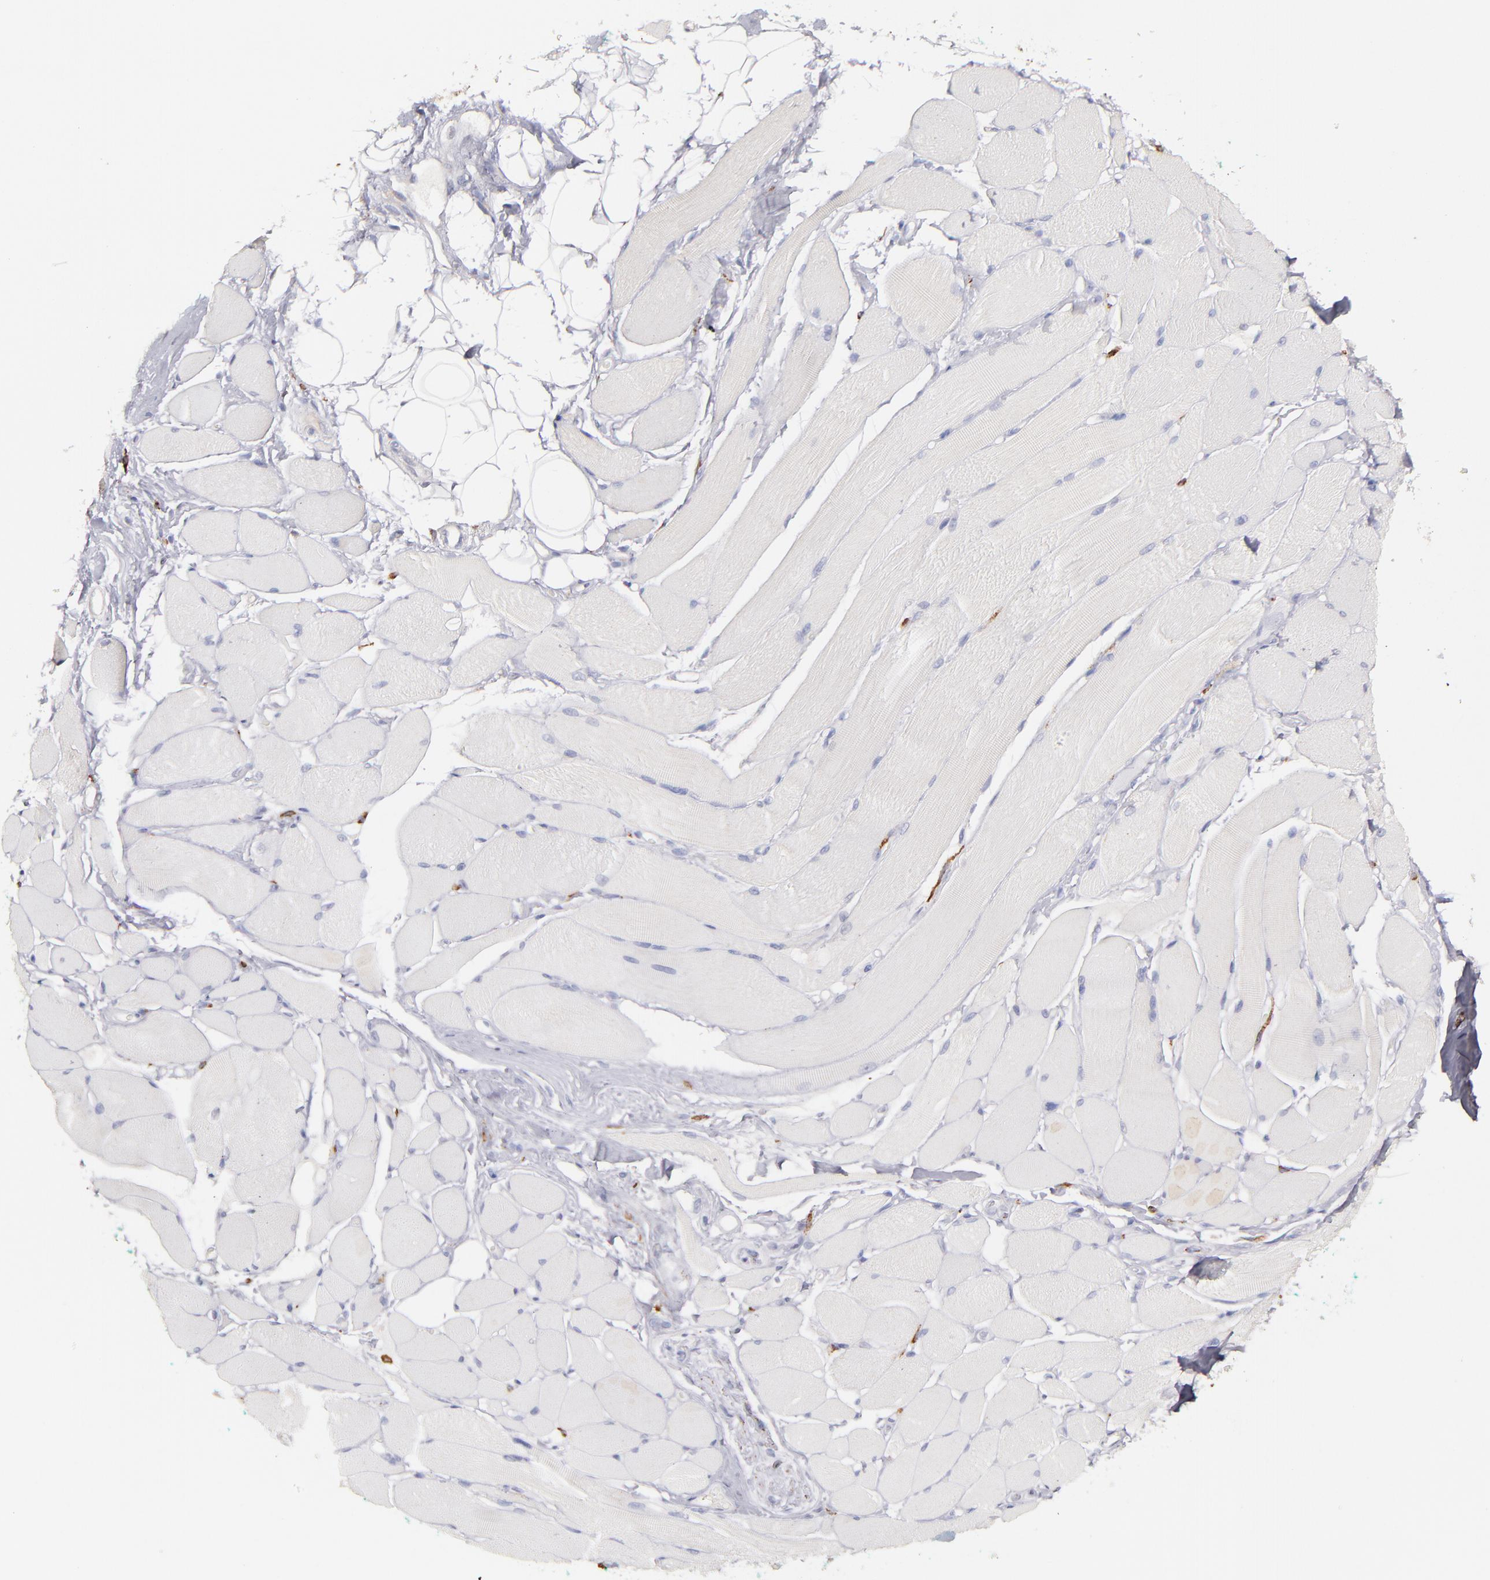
{"staining": {"intensity": "negative", "quantity": "none", "location": "none"}, "tissue": "skeletal muscle", "cell_type": "Myocytes", "image_type": "normal", "snomed": [{"axis": "morphology", "description": "Normal tissue, NOS"}, {"axis": "topography", "description": "Skeletal muscle"}, {"axis": "topography", "description": "Peripheral nerve tissue"}], "caption": "This is an immunohistochemistry micrograph of normal skeletal muscle. There is no staining in myocytes.", "gene": "GLDC", "patient": {"sex": "female", "age": 84}}